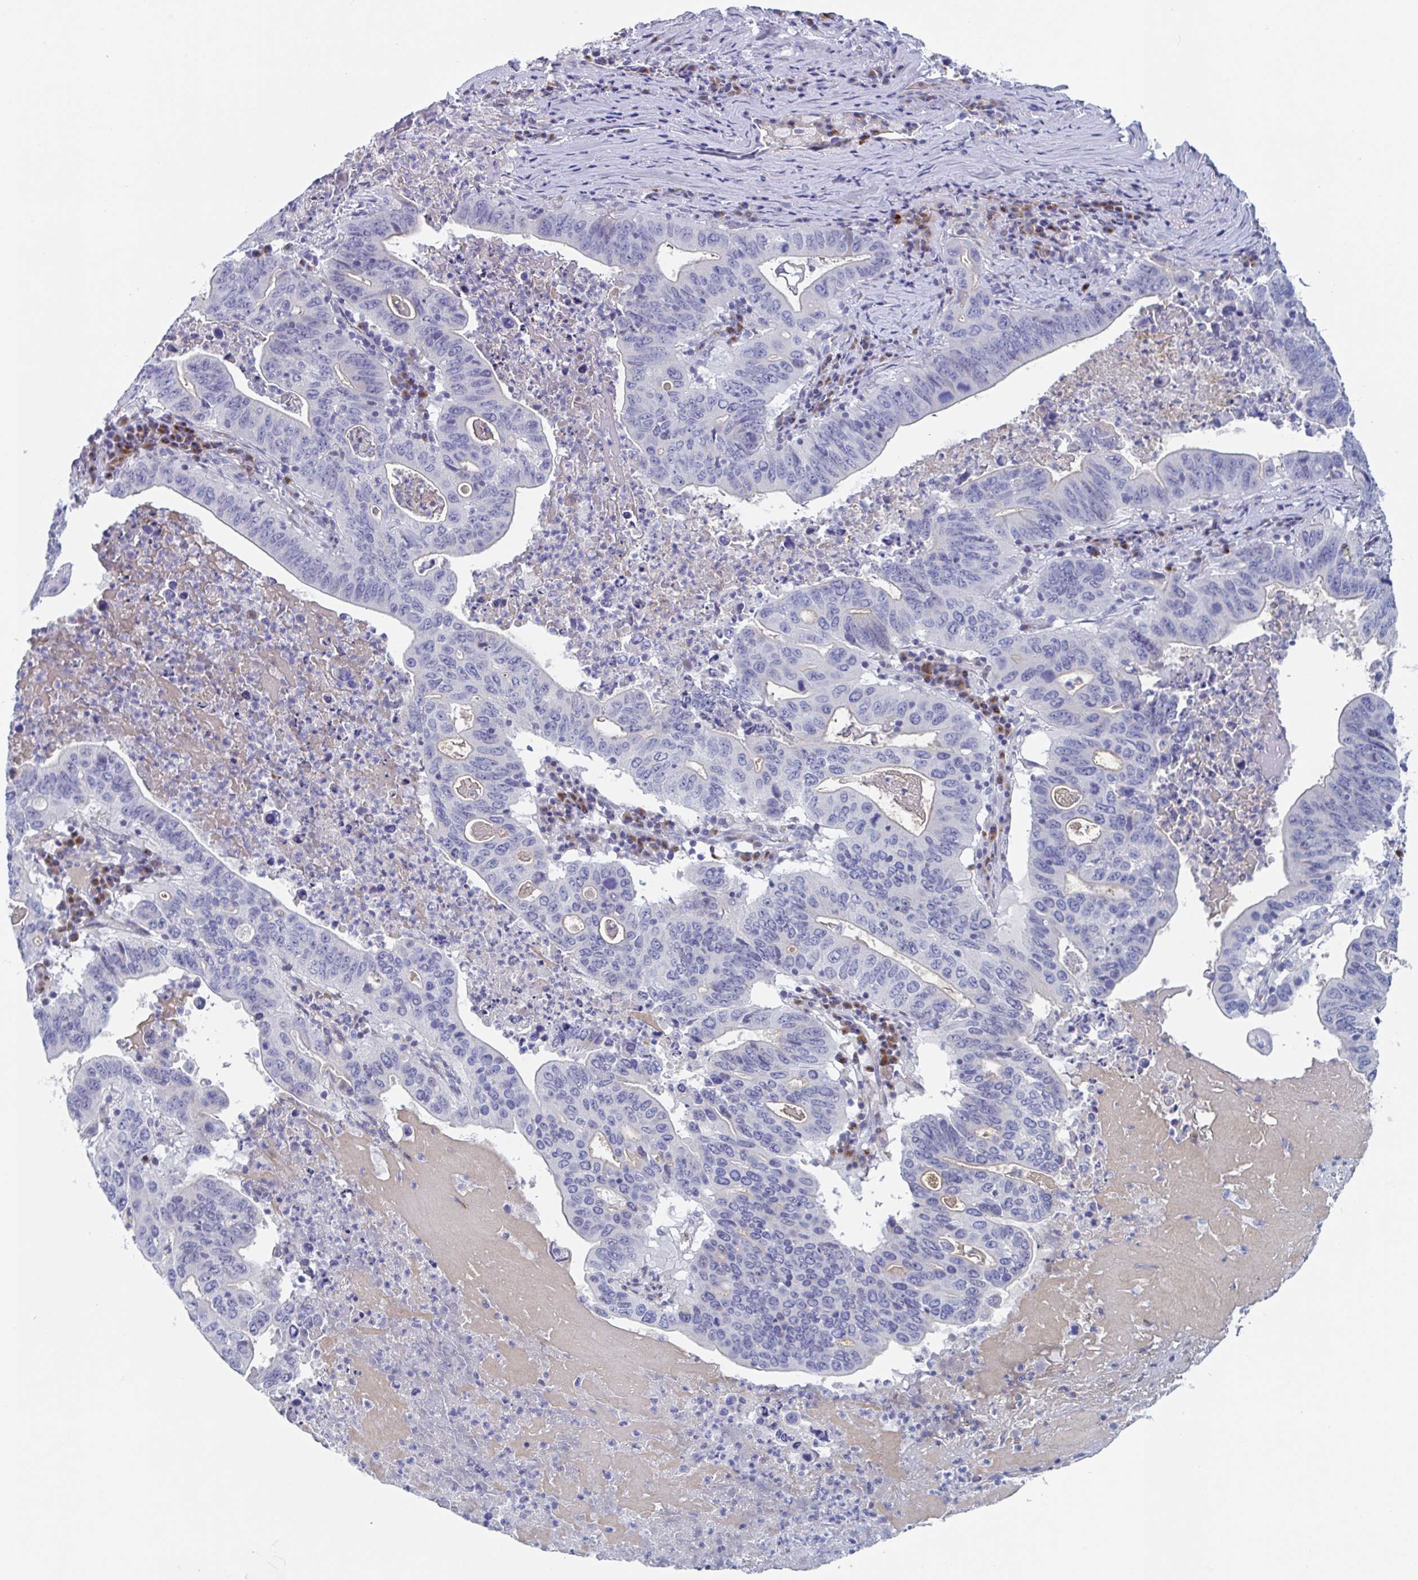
{"staining": {"intensity": "negative", "quantity": "none", "location": "none"}, "tissue": "lung cancer", "cell_type": "Tumor cells", "image_type": "cancer", "snomed": [{"axis": "morphology", "description": "Adenocarcinoma, NOS"}, {"axis": "topography", "description": "Lung"}], "caption": "Human lung cancer stained for a protein using IHC reveals no positivity in tumor cells.", "gene": "NT5C3B", "patient": {"sex": "female", "age": 60}}